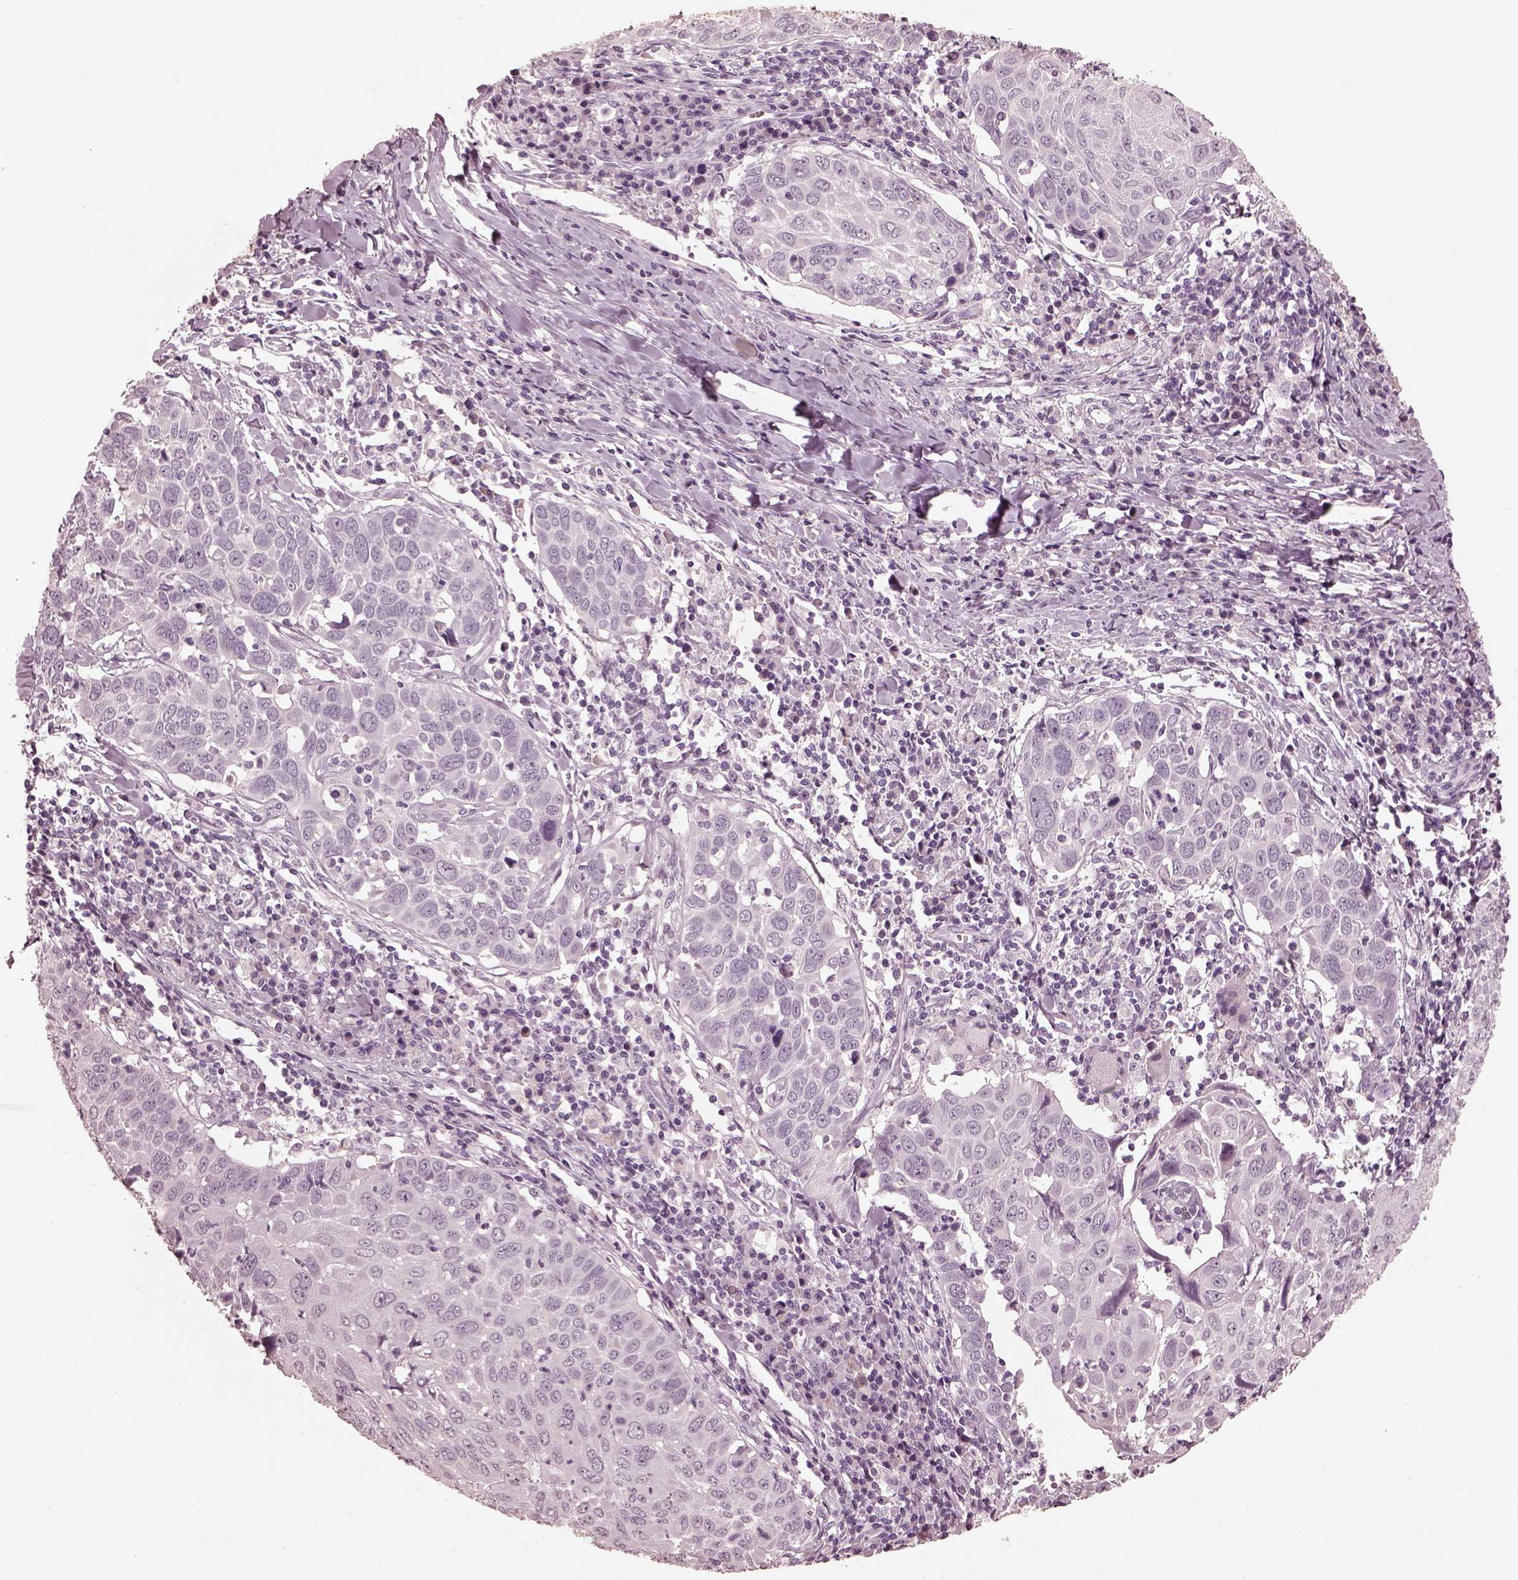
{"staining": {"intensity": "negative", "quantity": "none", "location": "none"}, "tissue": "lung cancer", "cell_type": "Tumor cells", "image_type": "cancer", "snomed": [{"axis": "morphology", "description": "Squamous cell carcinoma, NOS"}, {"axis": "topography", "description": "Lung"}], "caption": "This is an IHC histopathology image of squamous cell carcinoma (lung). There is no positivity in tumor cells.", "gene": "CGA", "patient": {"sex": "male", "age": 57}}